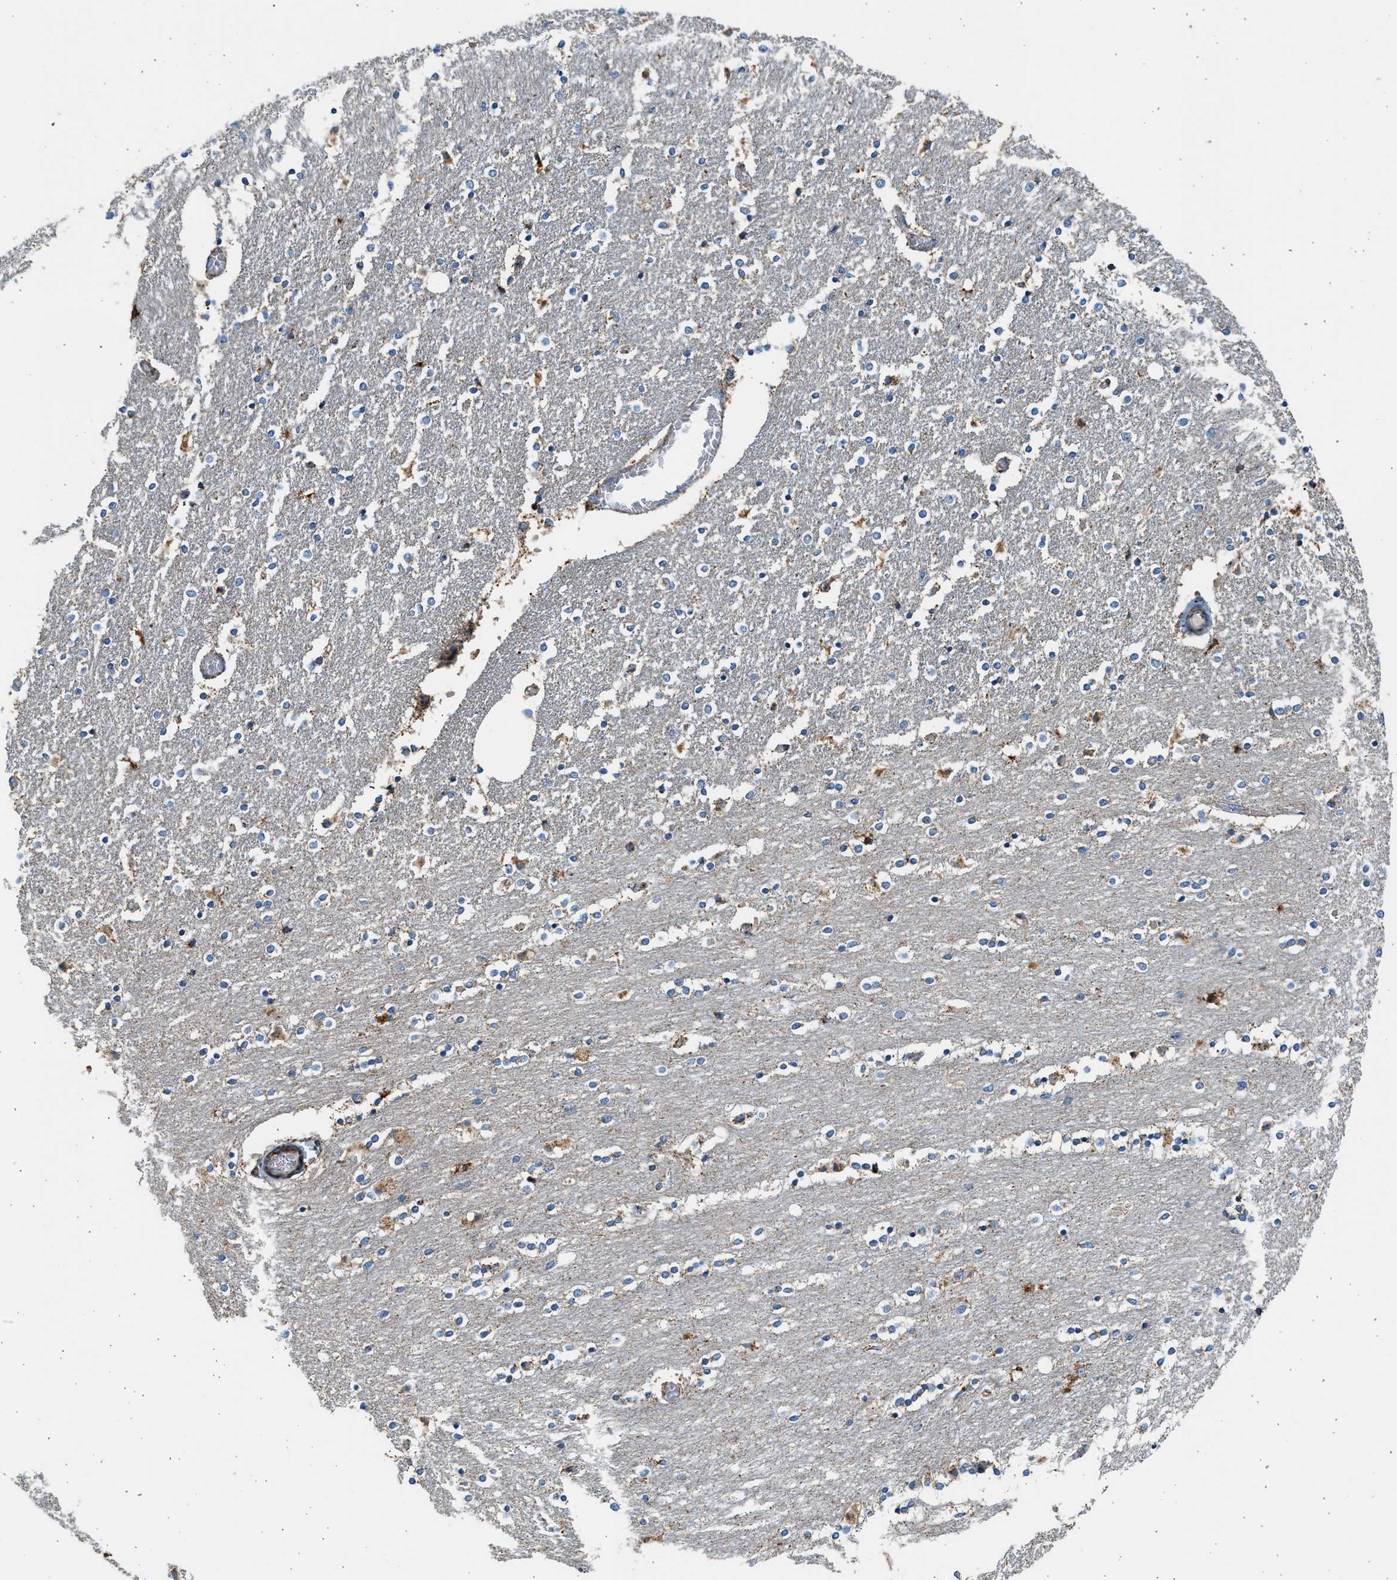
{"staining": {"intensity": "strong", "quantity": "<25%", "location": "cytoplasmic/membranous,nuclear"}, "tissue": "caudate", "cell_type": "Glial cells", "image_type": "normal", "snomed": [{"axis": "morphology", "description": "Normal tissue, NOS"}, {"axis": "topography", "description": "Lateral ventricle wall"}], "caption": "Caudate stained with immunohistochemistry reveals strong cytoplasmic/membranous,nuclear positivity in approximately <25% of glial cells. (Stains: DAB in brown, nuclei in blue, Microscopy: brightfield microscopy at high magnification).", "gene": "KCNMB3", "patient": {"sex": "female", "age": 54}}